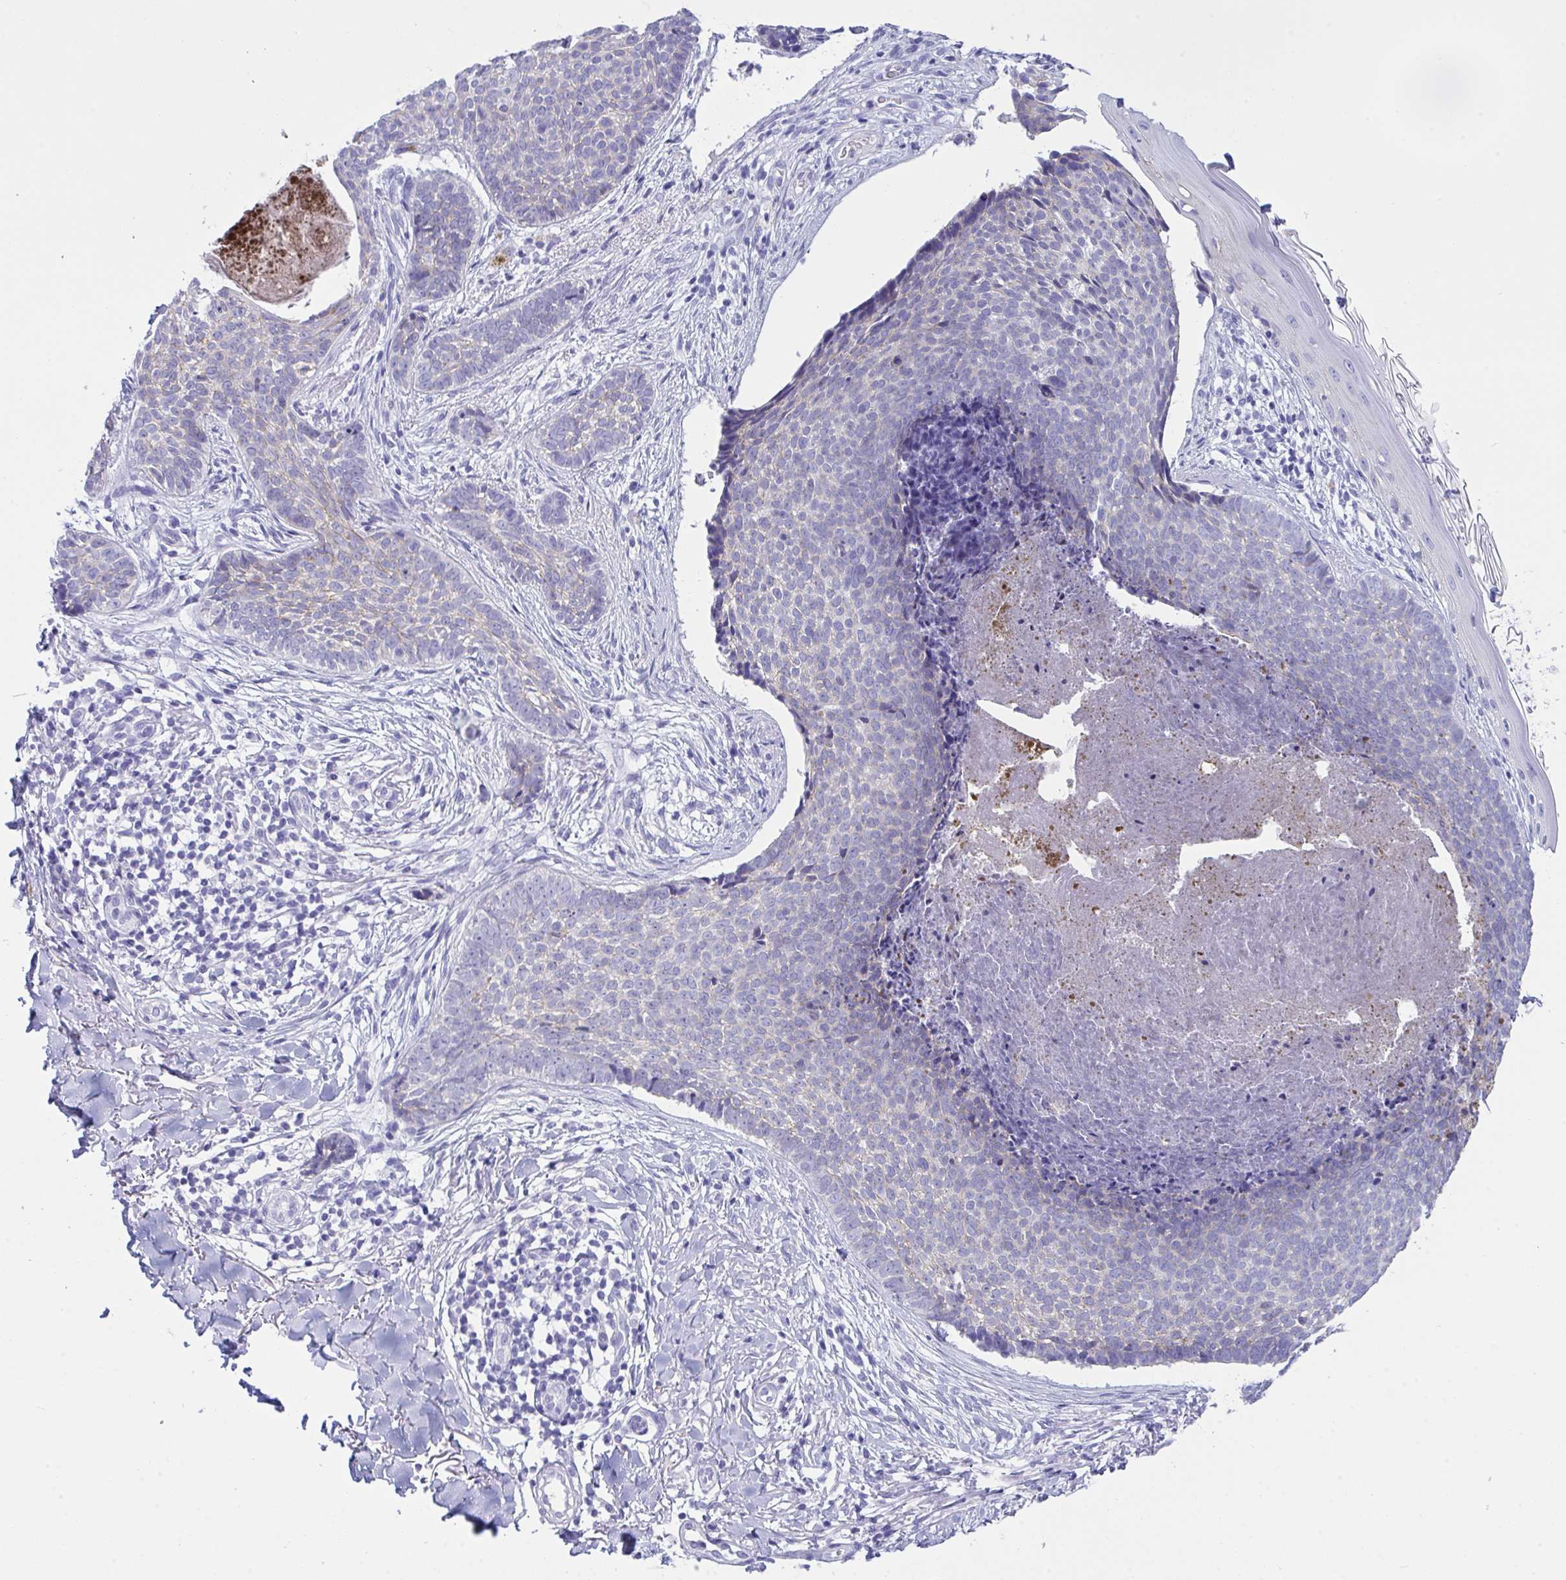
{"staining": {"intensity": "negative", "quantity": "none", "location": "none"}, "tissue": "skin cancer", "cell_type": "Tumor cells", "image_type": "cancer", "snomed": [{"axis": "morphology", "description": "Basal cell carcinoma"}, {"axis": "topography", "description": "Skin"}, {"axis": "topography", "description": "Skin of back"}], "caption": "DAB immunohistochemical staining of human skin cancer (basal cell carcinoma) shows no significant expression in tumor cells. Brightfield microscopy of immunohistochemistry (IHC) stained with DAB (brown) and hematoxylin (blue), captured at high magnification.", "gene": "GLB1L2", "patient": {"sex": "male", "age": 81}}